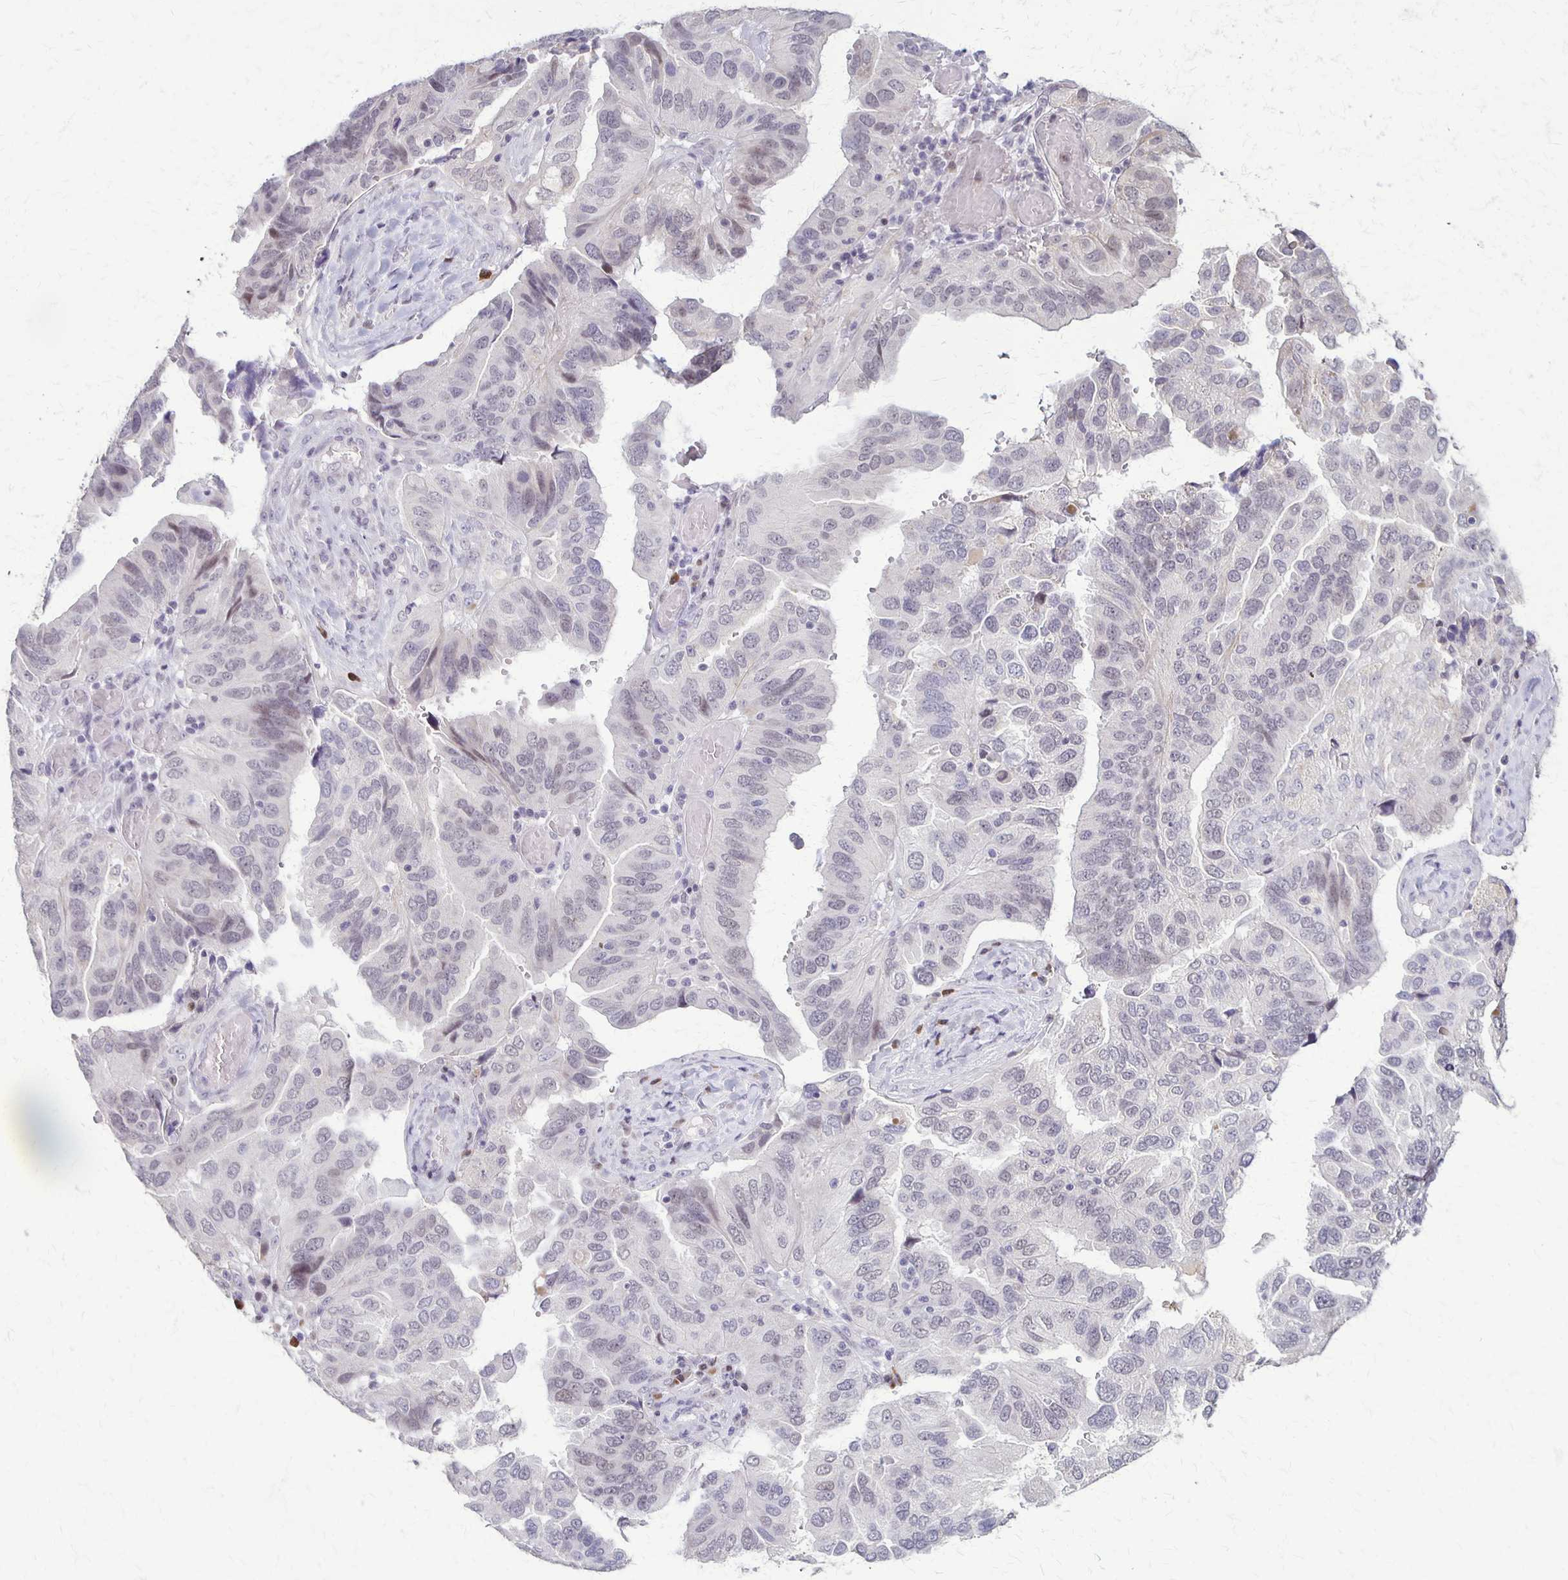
{"staining": {"intensity": "negative", "quantity": "none", "location": "none"}, "tissue": "ovarian cancer", "cell_type": "Tumor cells", "image_type": "cancer", "snomed": [{"axis": "morphology", "description": "Cystadenocarcinoma, serous, NOS"}, {"axis": "topography", "description": "Ovary"}], "caption": "The histopathology image demonstrates no staining of tumor cells in ovarian cancer. Brightfield microscopy of immunohistochemistry (IHC) stained with DAB (3,3'-diaminobenzidine) (brown) and hematoxylin (blue), captured at high magnification.", "gene": "SLC35E2B", "patient": {"sex": "female", "age": 79}}